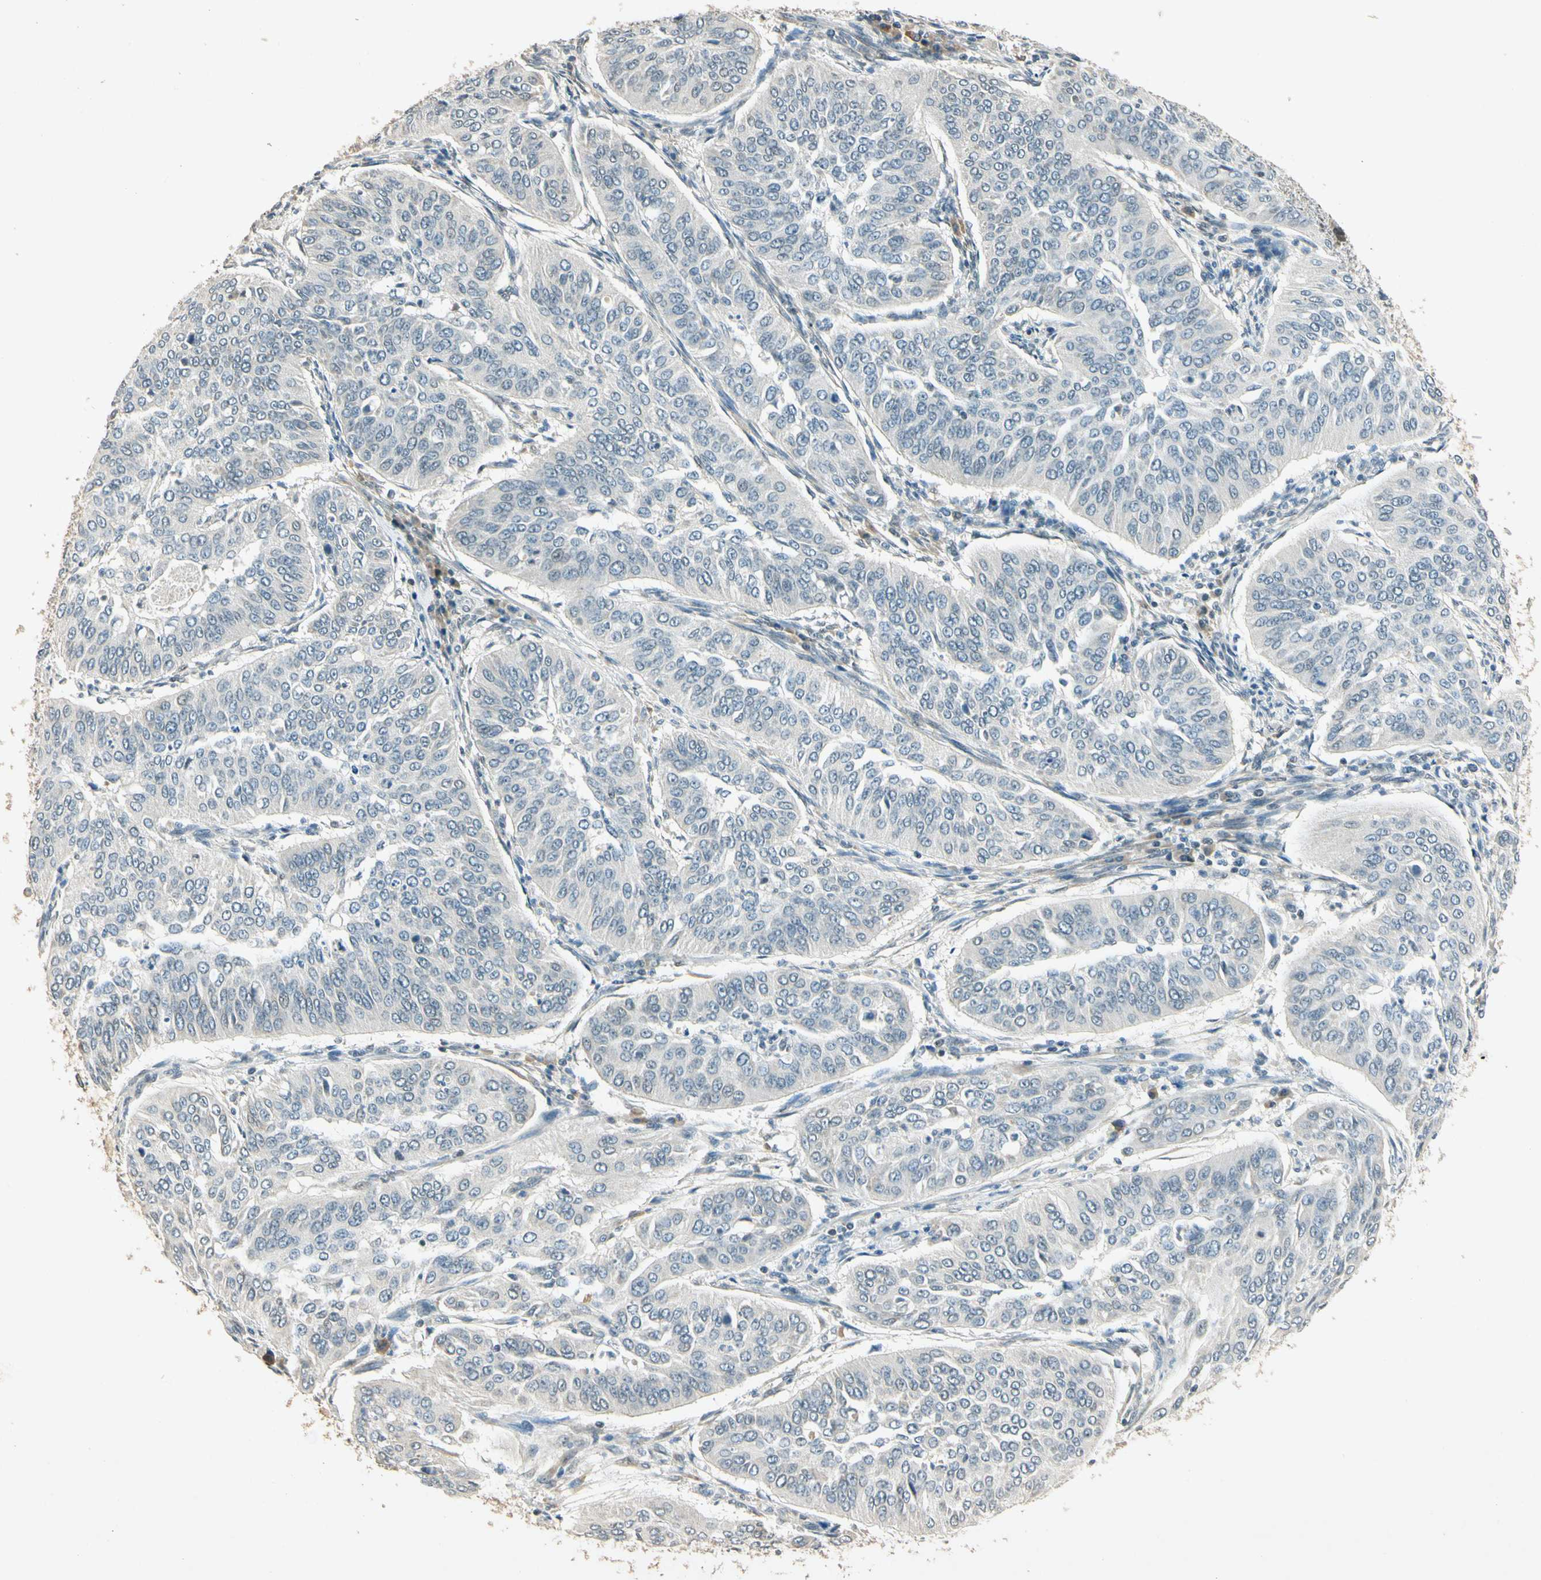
{"staining": {"intensity": "negative", "quantity": "none", "location": "none"}, "tissue": "cervical cancer", "cell_type": "Tumor cells", "image_type": "cancer", "snomed": [{"axis": "morphology", "description": "Normal tissue, NOS"}, {"axis": "morphology", "description": "Squamous cell carcinoma, NOS"}, {"axis": "topography", "description": "Cervix"}], "caption": "Tumor cells are negative for protein expression in human cervical cancer (squamous cell carcinoma).", "gene": "ZBTB4", "patient": {"sex": "female", "age": 39}}